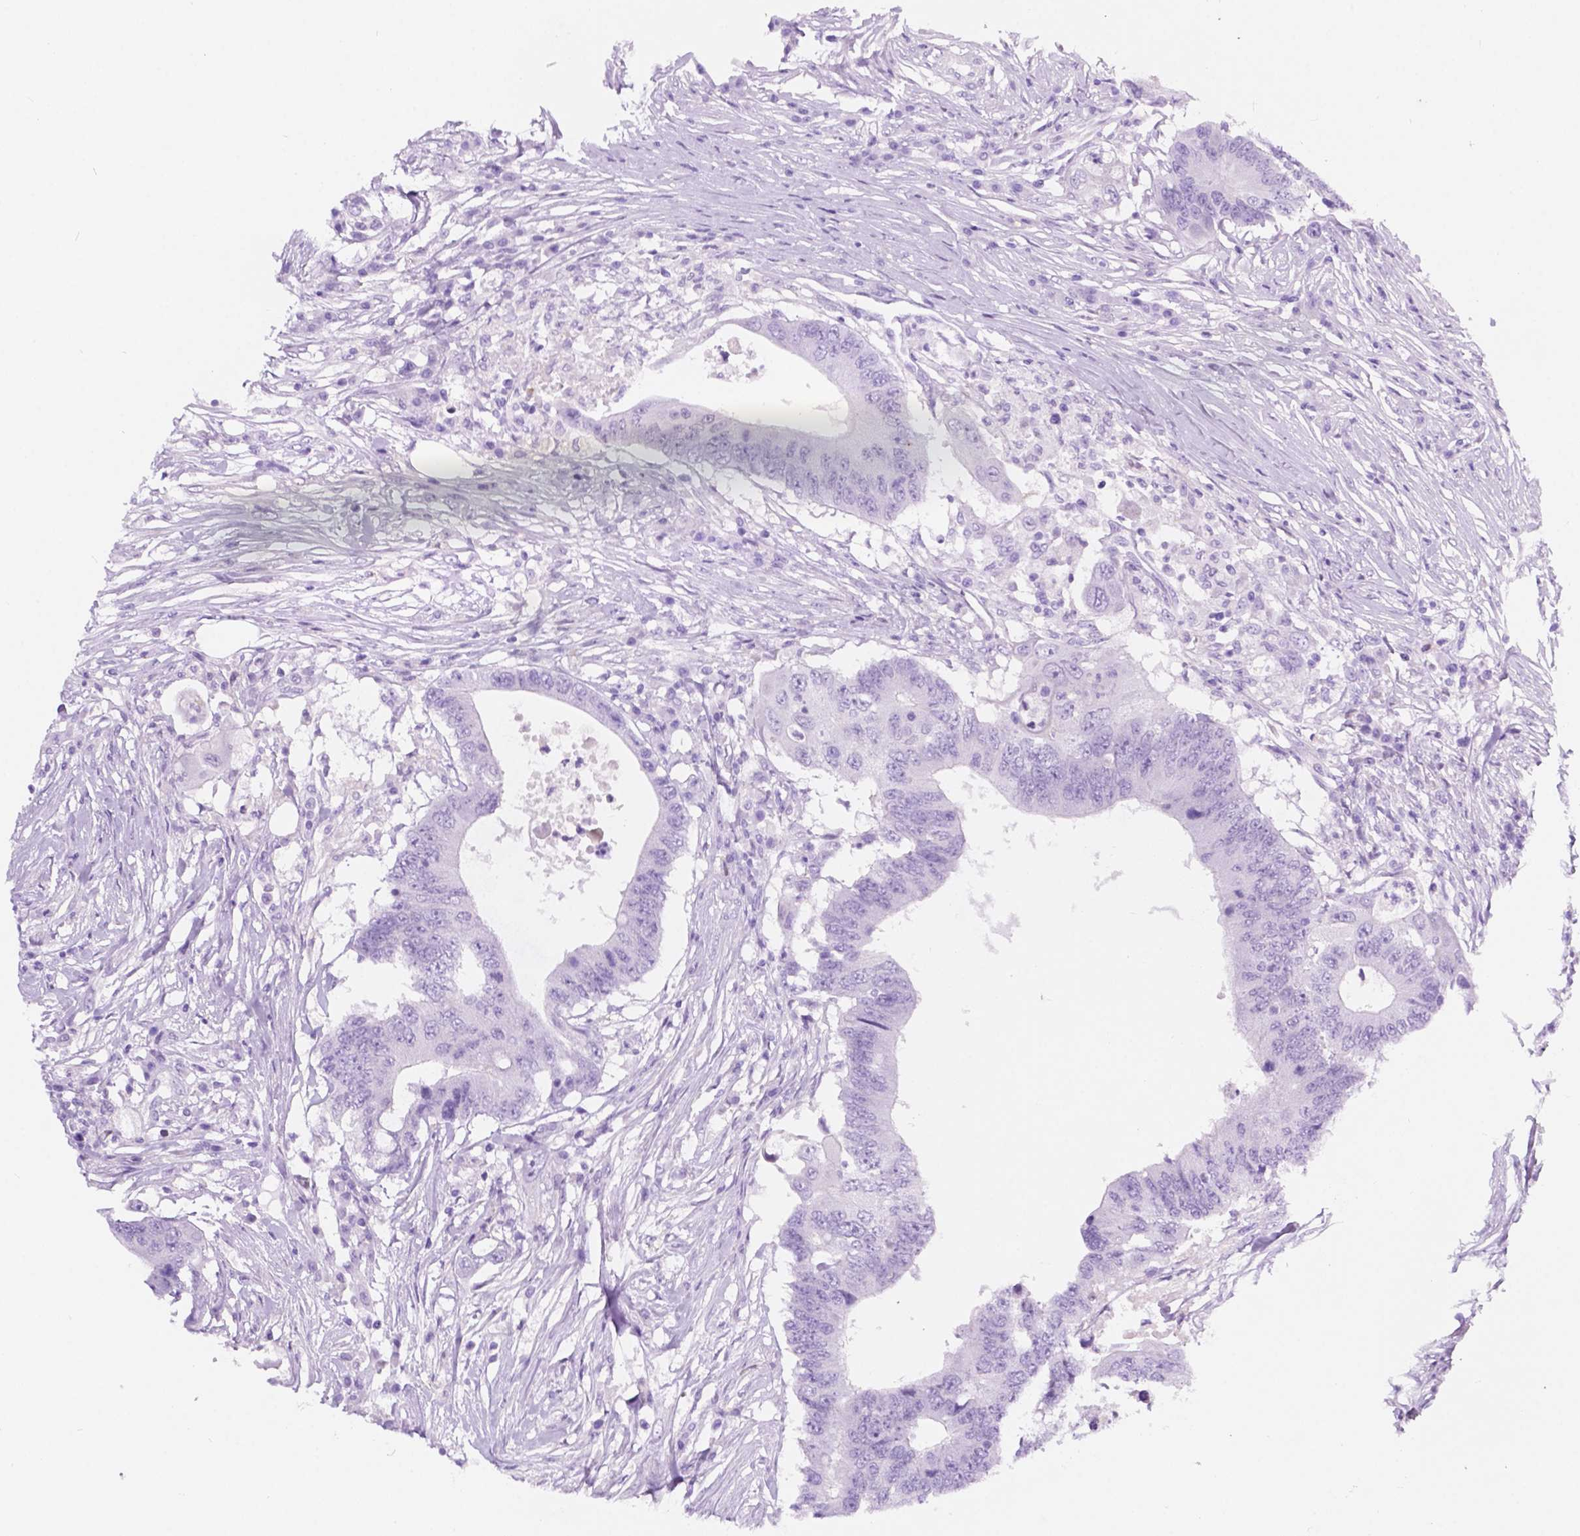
{"staining": {"intensity": "negative", "quantity": "none", "location": "none"}, "tissue": "colorectal cancer", "cell_type": "Tumor cells", "image_type": "cancer", "snomed": [{"axis": "morphology", "description": "Adenocarcinoma, NOS"}, {"axis": "topography", "description": "Colon"}], "caption": "This image is of colorectal cancer (adenocarcinoma) stained with immunohistochemistry (IHC) to label a protein in brown with the nuclei are counter-stained blue. There is no staining in tumor cells.", "gene": "CUZD1", "patient": {"sex": "male", "age": 71}}